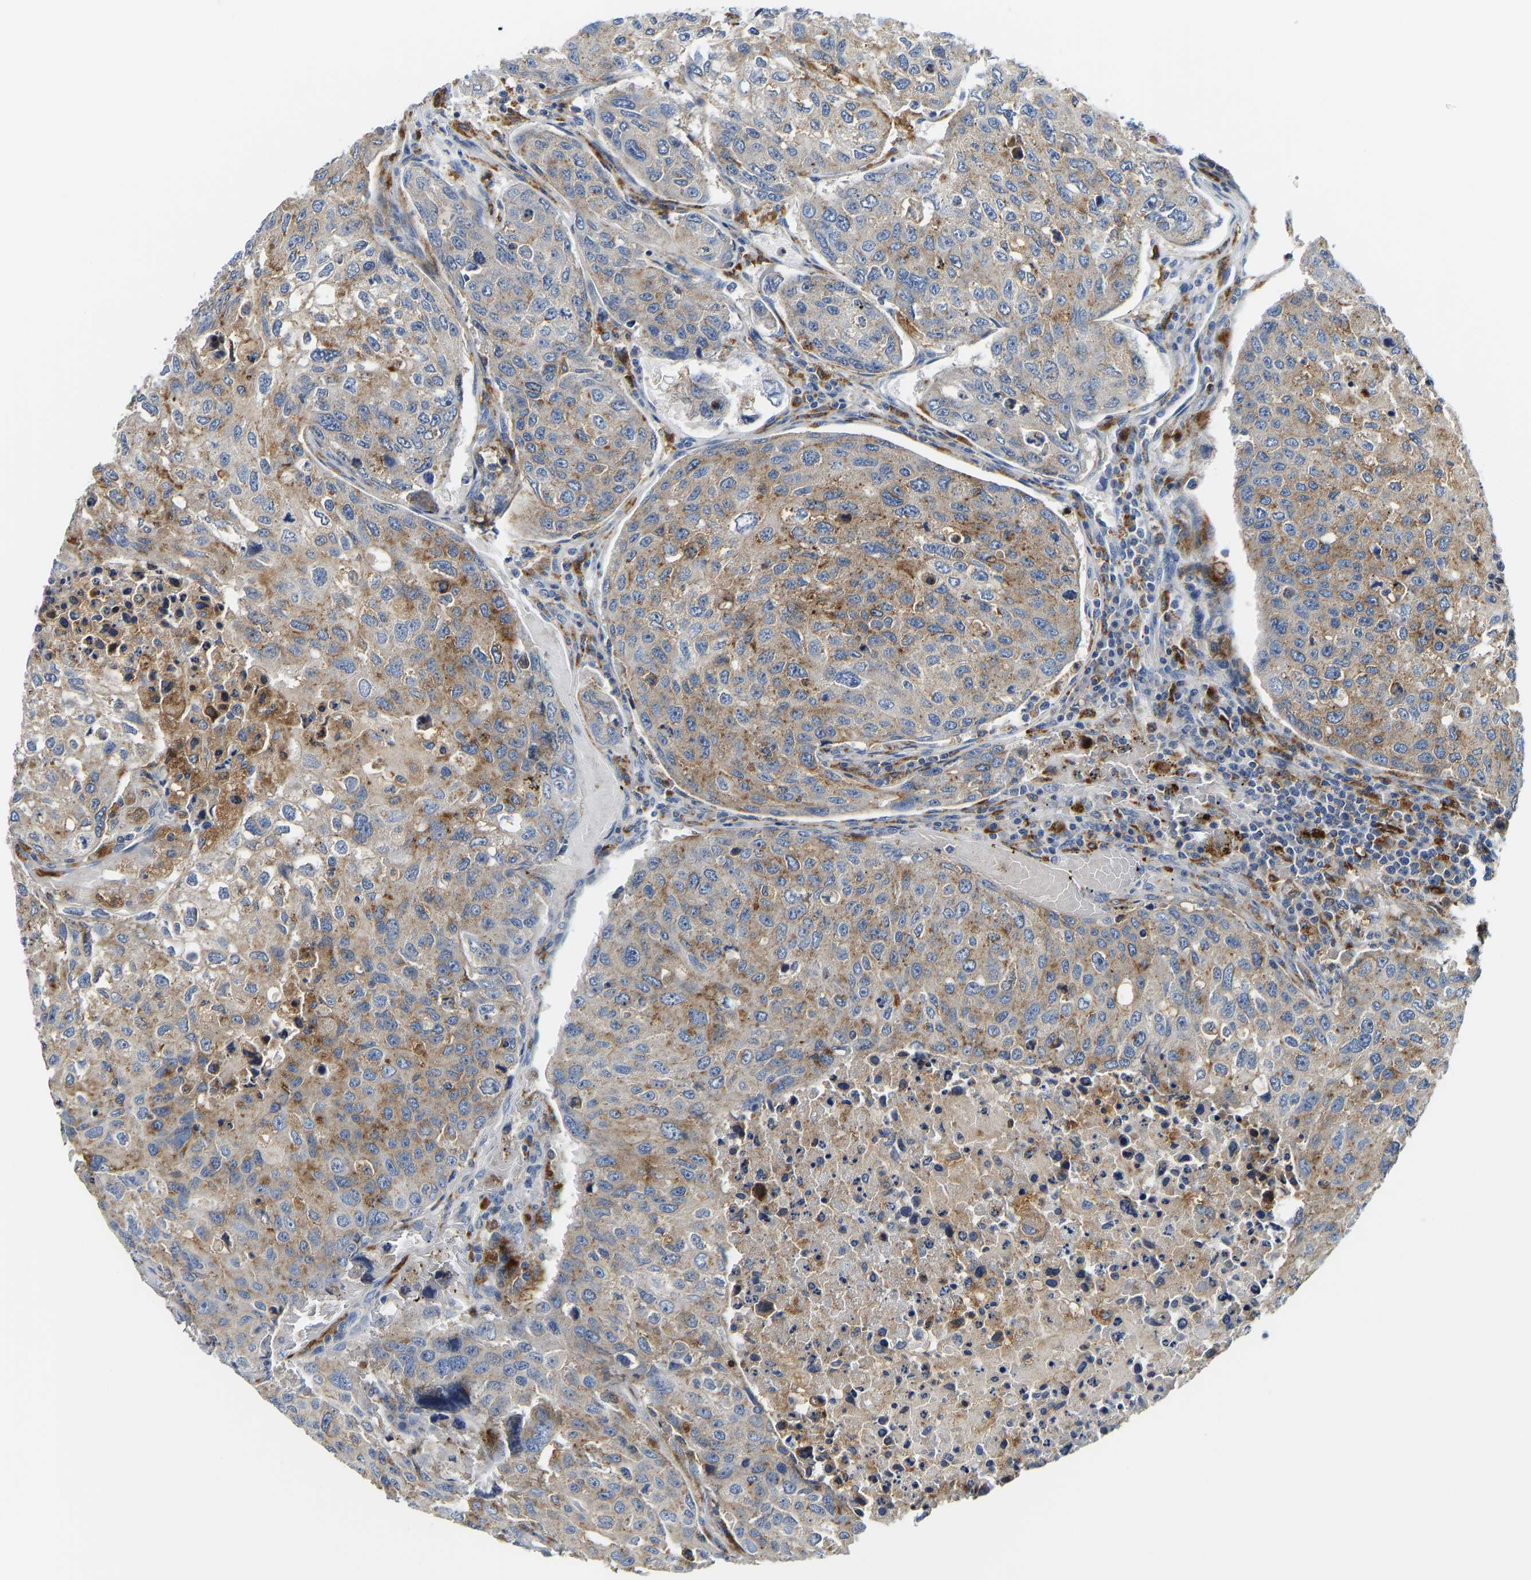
{"staining": {"intensity": "moderate", "quantity": ">75%", "location": "cytoplasmic/membranous"}, "tissue": "urothelial cancer", "cell_type": "Tumor cells", "image_type": "cancer", "snomed": [{"axis": "morphology", "description": "Urothelial carcinoma, High grade"}, {"axis": "topography", "description": "Lymph node"}, {"axis": "topography", "description": "Urinary bladder"}], "caption": "The histopathology image displays a brown stain indicating the presence of a protein in the cytoplasmic/membranous of tumor cells in urothelial carcinoma (high-grade). The protein is stained brown, and the nuclei are stained in blue (DAB (3,3'-diaminobenzidine) IHC with brightfield microscopy, high magnification).", "gene": "ATP6V1E1", "patient": {"sex": "male", "age": 51}}